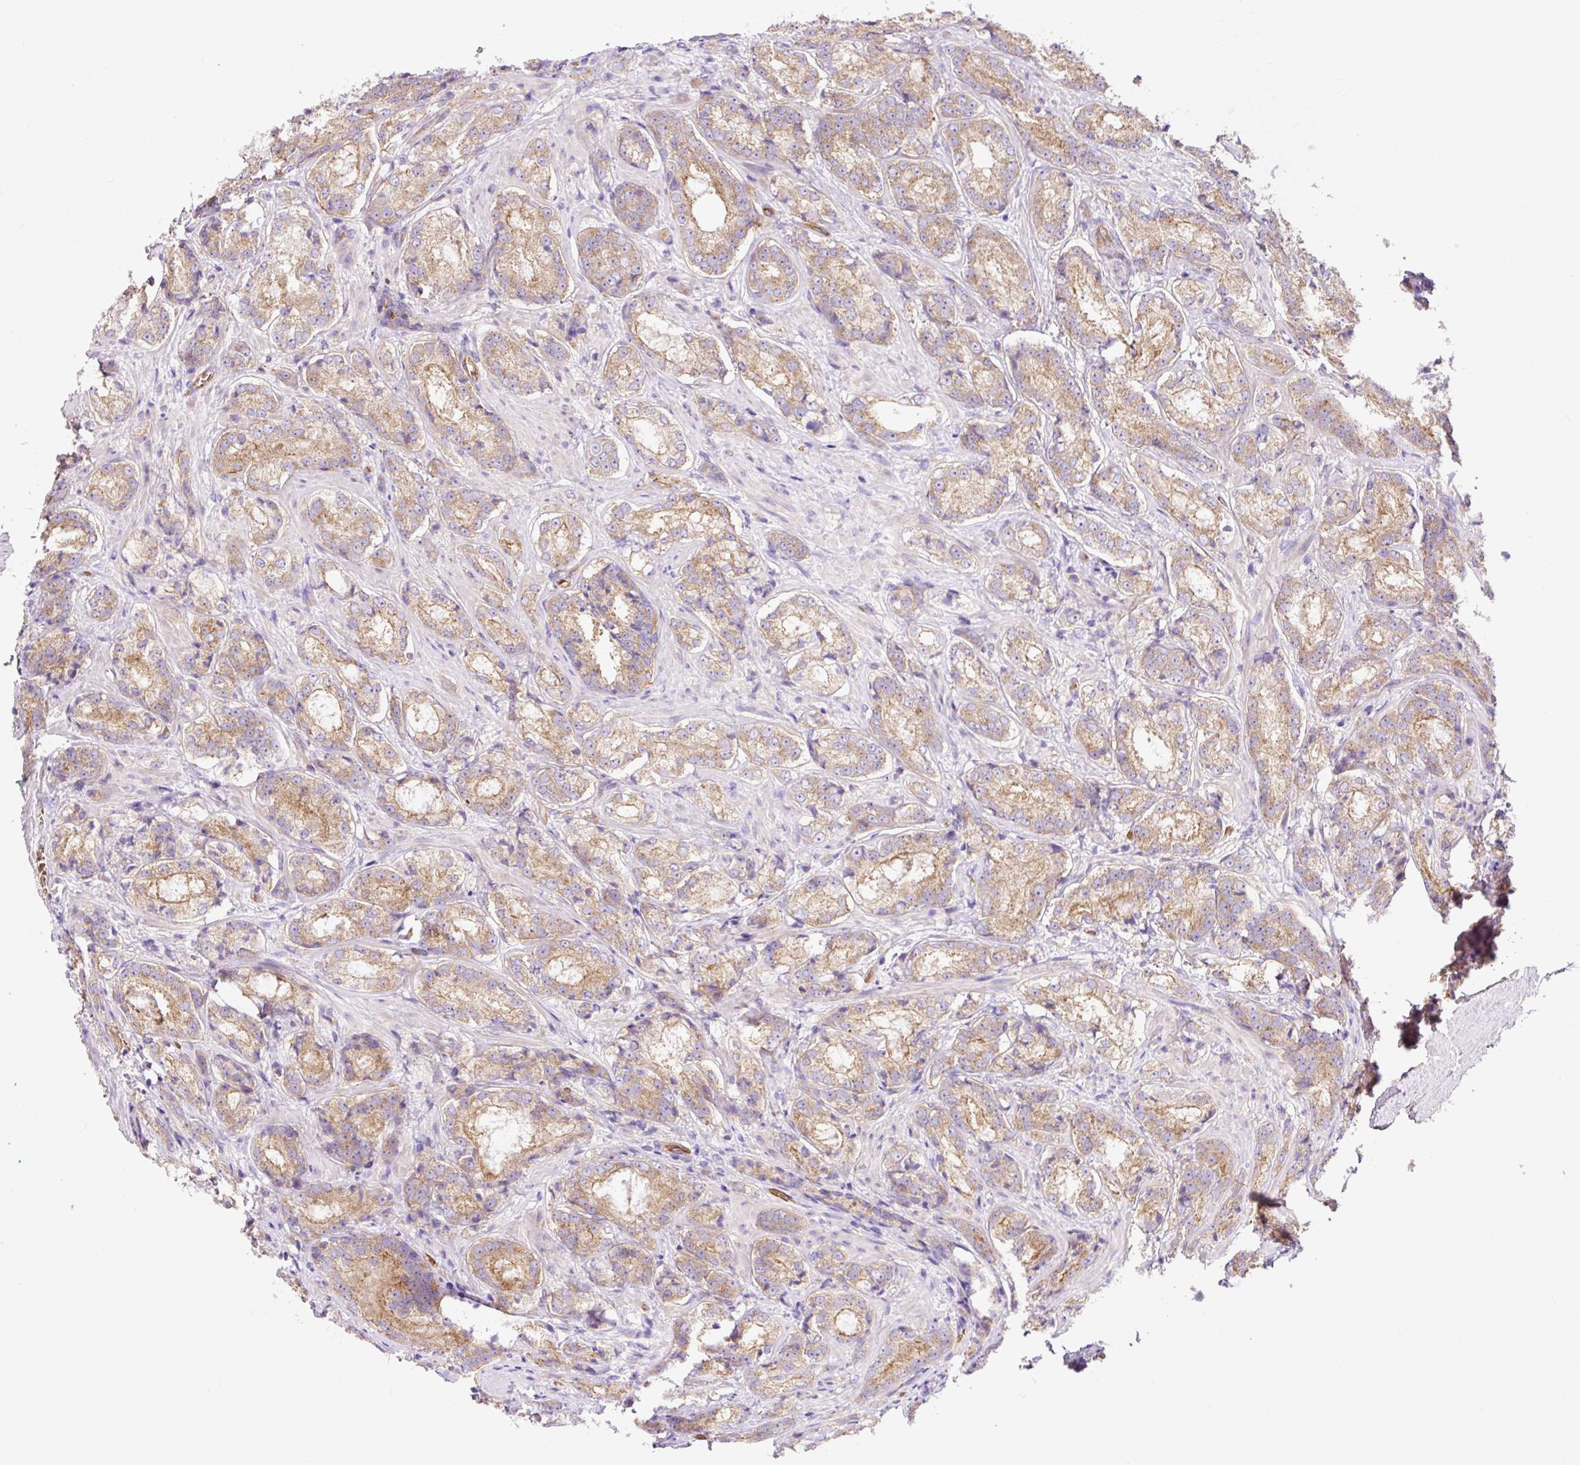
{"staining": {"intensity": "moderate", "quantity": ">75%", "location": "cytoplasmic/membranous"}, "tissue": "prostate cancer", "cell_type": "Tumor cells", "image_type": "cancer", "snomed": [{"axis": "morphology", "description": "Adenocarcinoma, Low grade"}, {"axis": "topography", "description": "Prostate"}], "caption": "Protein staining reveals moderate cytoplasmic/membranous positivity in about >75% of tumor cells in prostate cancer (adenocarcinoma (low-grade)).", "gene": "HIP1R", "patient": {"sex": "male", "age": 74}}